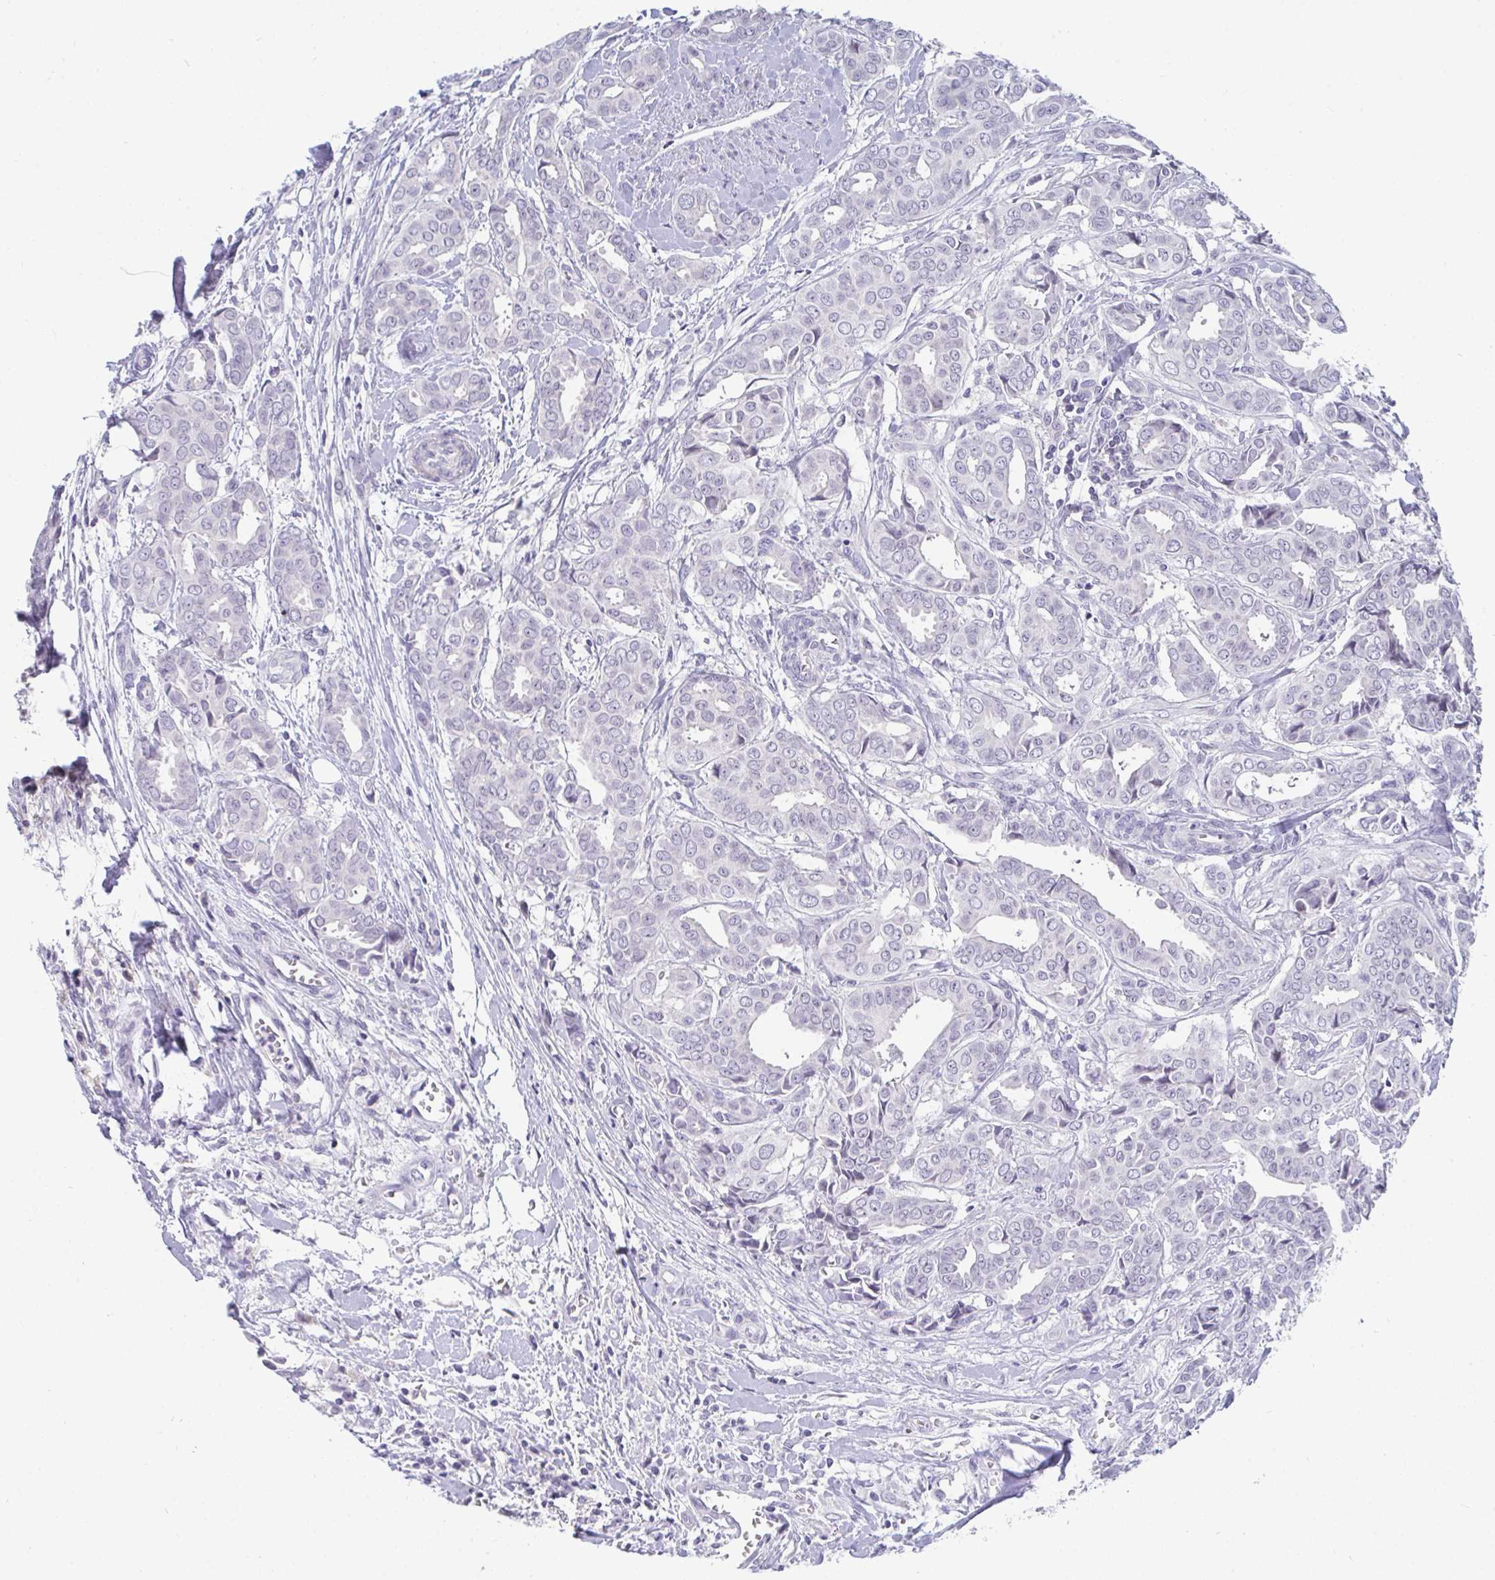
{"staining": {"intensity": "negative", "quantity": "none", "location": "none"}, "tissue": "breast cancer", "cell_type": "Tumor cells", "image_type": "cancer", "snomed": [{"axis": "morphology", "description": "Duct carcinoma"}, {"axis": "topography", "description": "Breast"}], "caption": "The IHC histopathology image has no significant expression in tumor cells of breast cancer (infiltrating ductal carcinoma) tissue.", "gene": "BMAL2", "patient": {"sex": "female", "age": 45}}